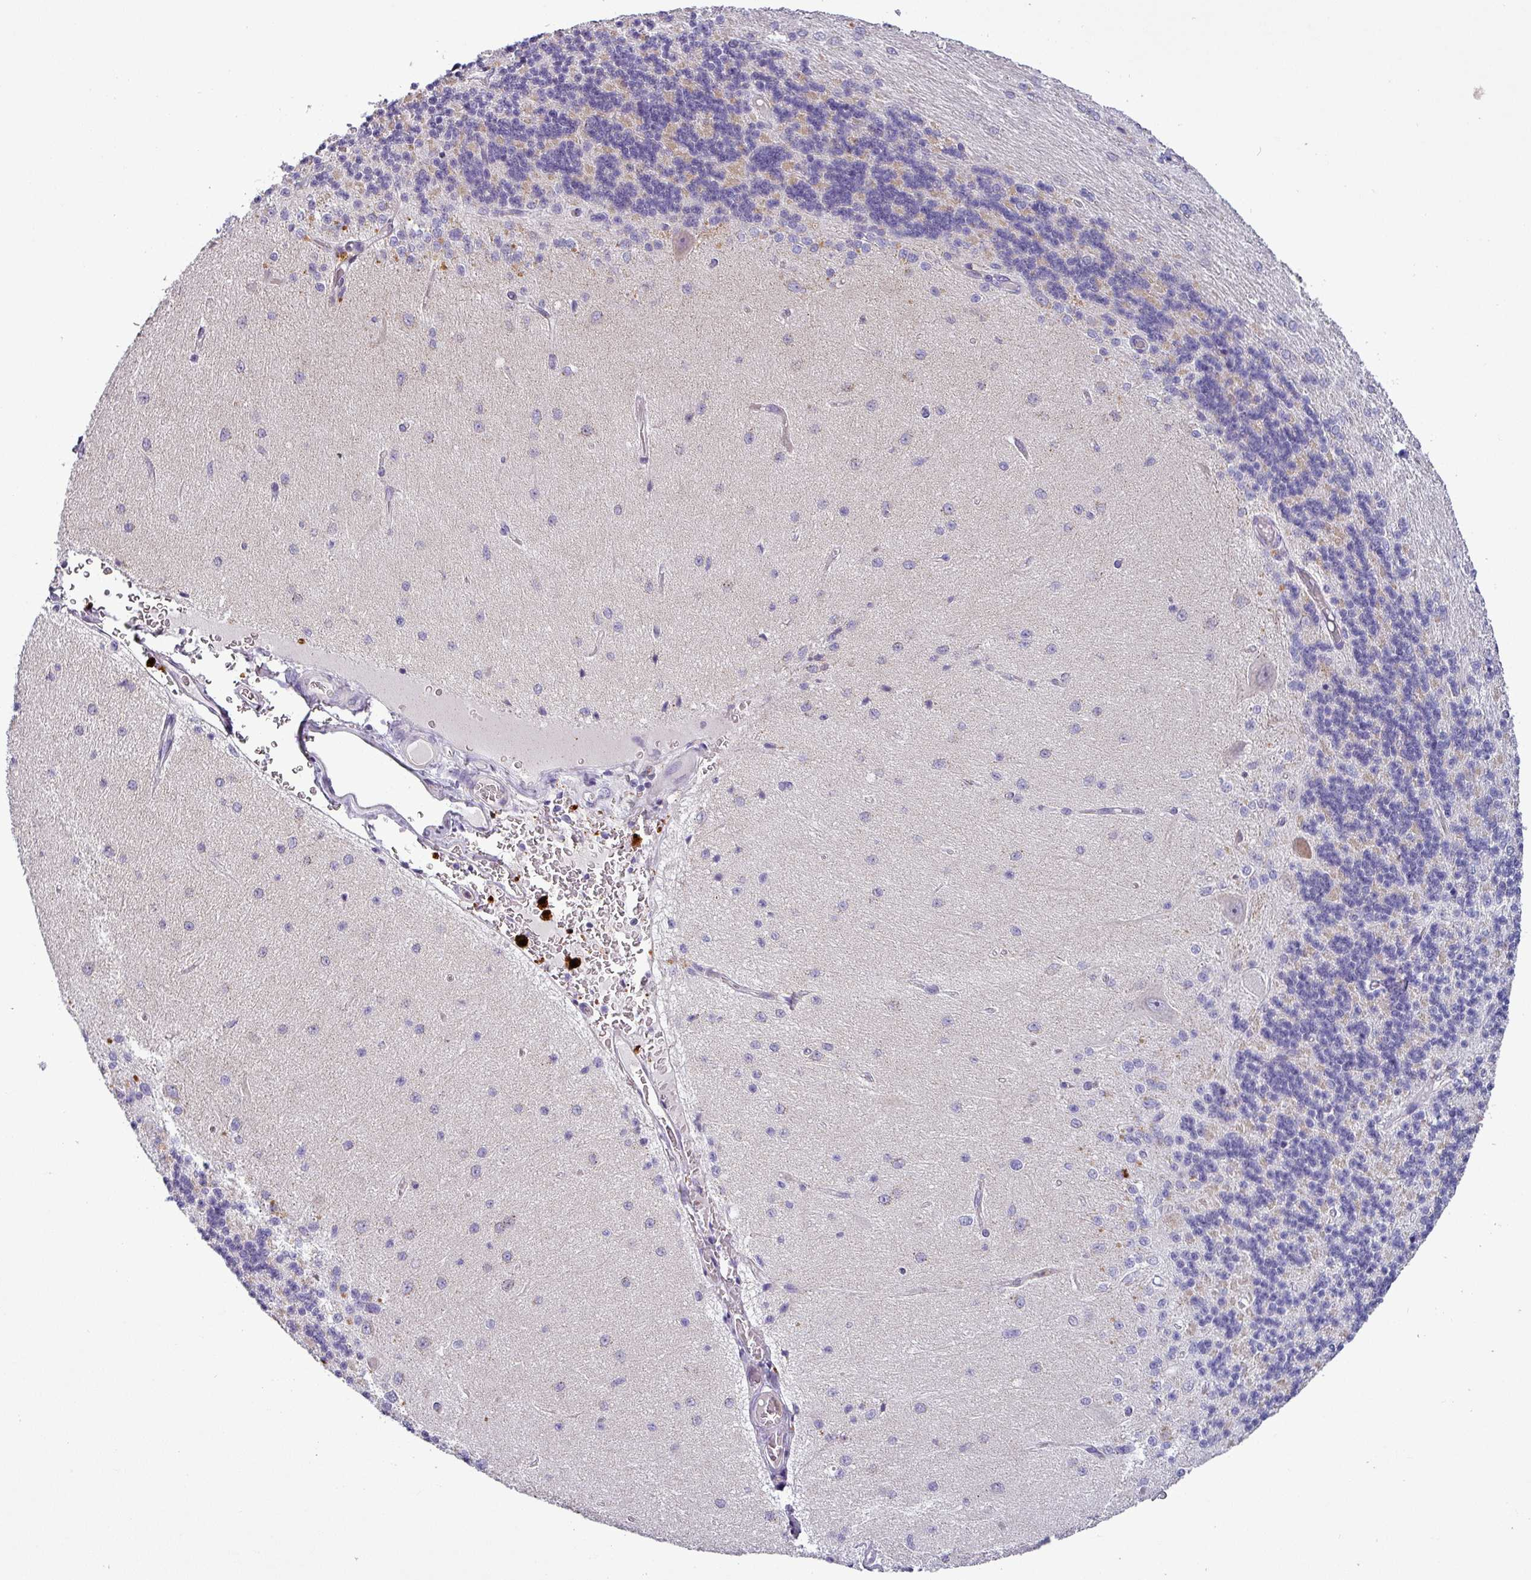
{"staining": {"intensity": "moderate", "quantity": "25%-75%", "location": "cytoplasmic/membranous"}, "tissue": "cerebellum", "cell_type": "Cells in granular layer", "image_type": "normal", "snomed": [{"axis": "morphology", "description": "Normal tissue, NOS"}, {"axis": "topography", "description": "Cerebellum"}], "caption": "Moderate cytoplasmic/membranous expression is appreciated in approximately 25%-75% of cells in granular layer in benign cerebellum.", "gene": "PNMA6A", "patient": {"sex": "female", "age": 29}}